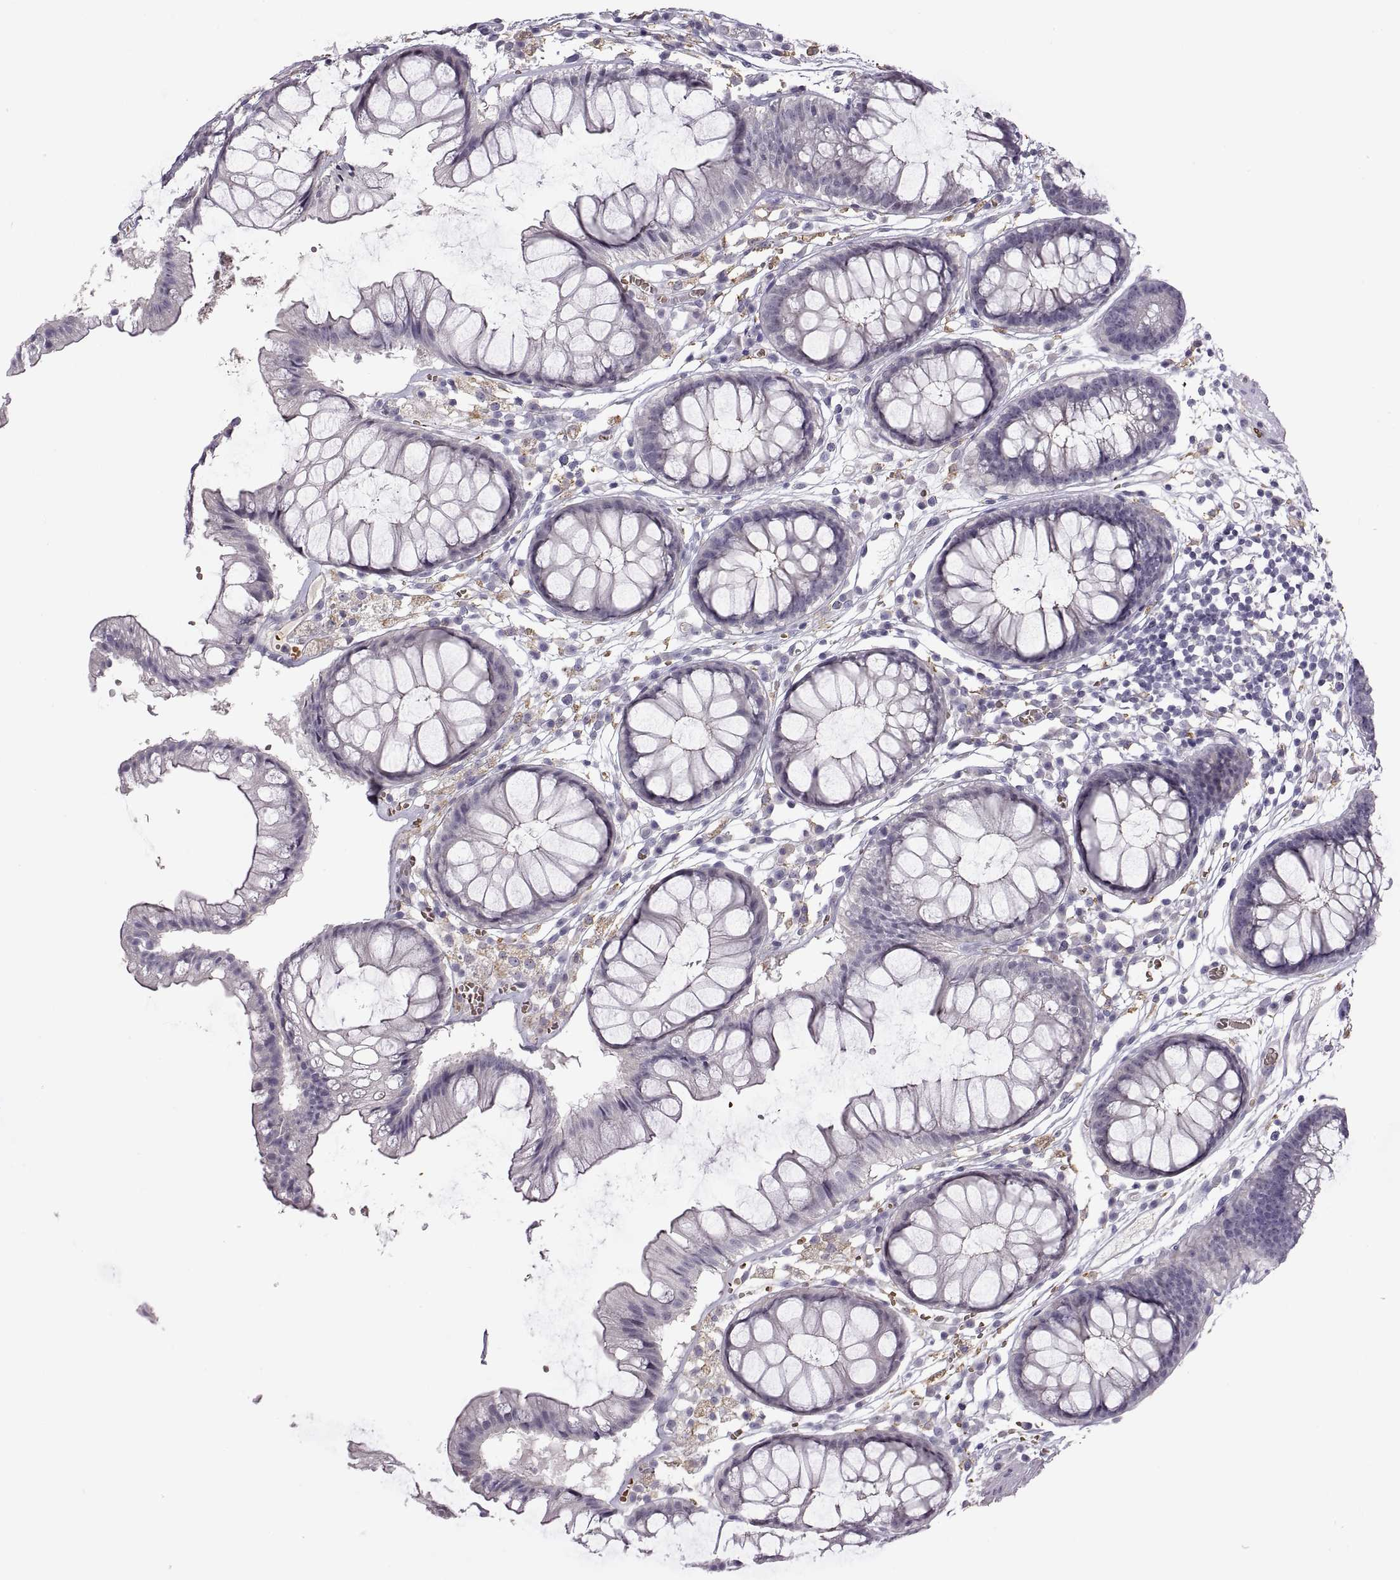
{"staining": {"intensity": "negative", "quantity": "none", "location": "none"}, "tissue": "colon", "cell_type": "Endothelial cells", "image_type": "normal", "snomed": [{"axis": "morphology", "description": "Normal tissue, NOS"}, {"axis": "morphology", "description": "Adenocarcinoma, NOS"}, {"axis": "topography", "description": "Colon"}], "caption": "IHC histopathology image of unremarkable human colon stained for a protein (brown), which demonstrates no expression in endothelial cells. The staining is performed using DAB brown chromogen with nuclei counter-stained in using hematoxylin.", "gene": "MEIOC", "patient": {"sex": "male", "age": 65}}